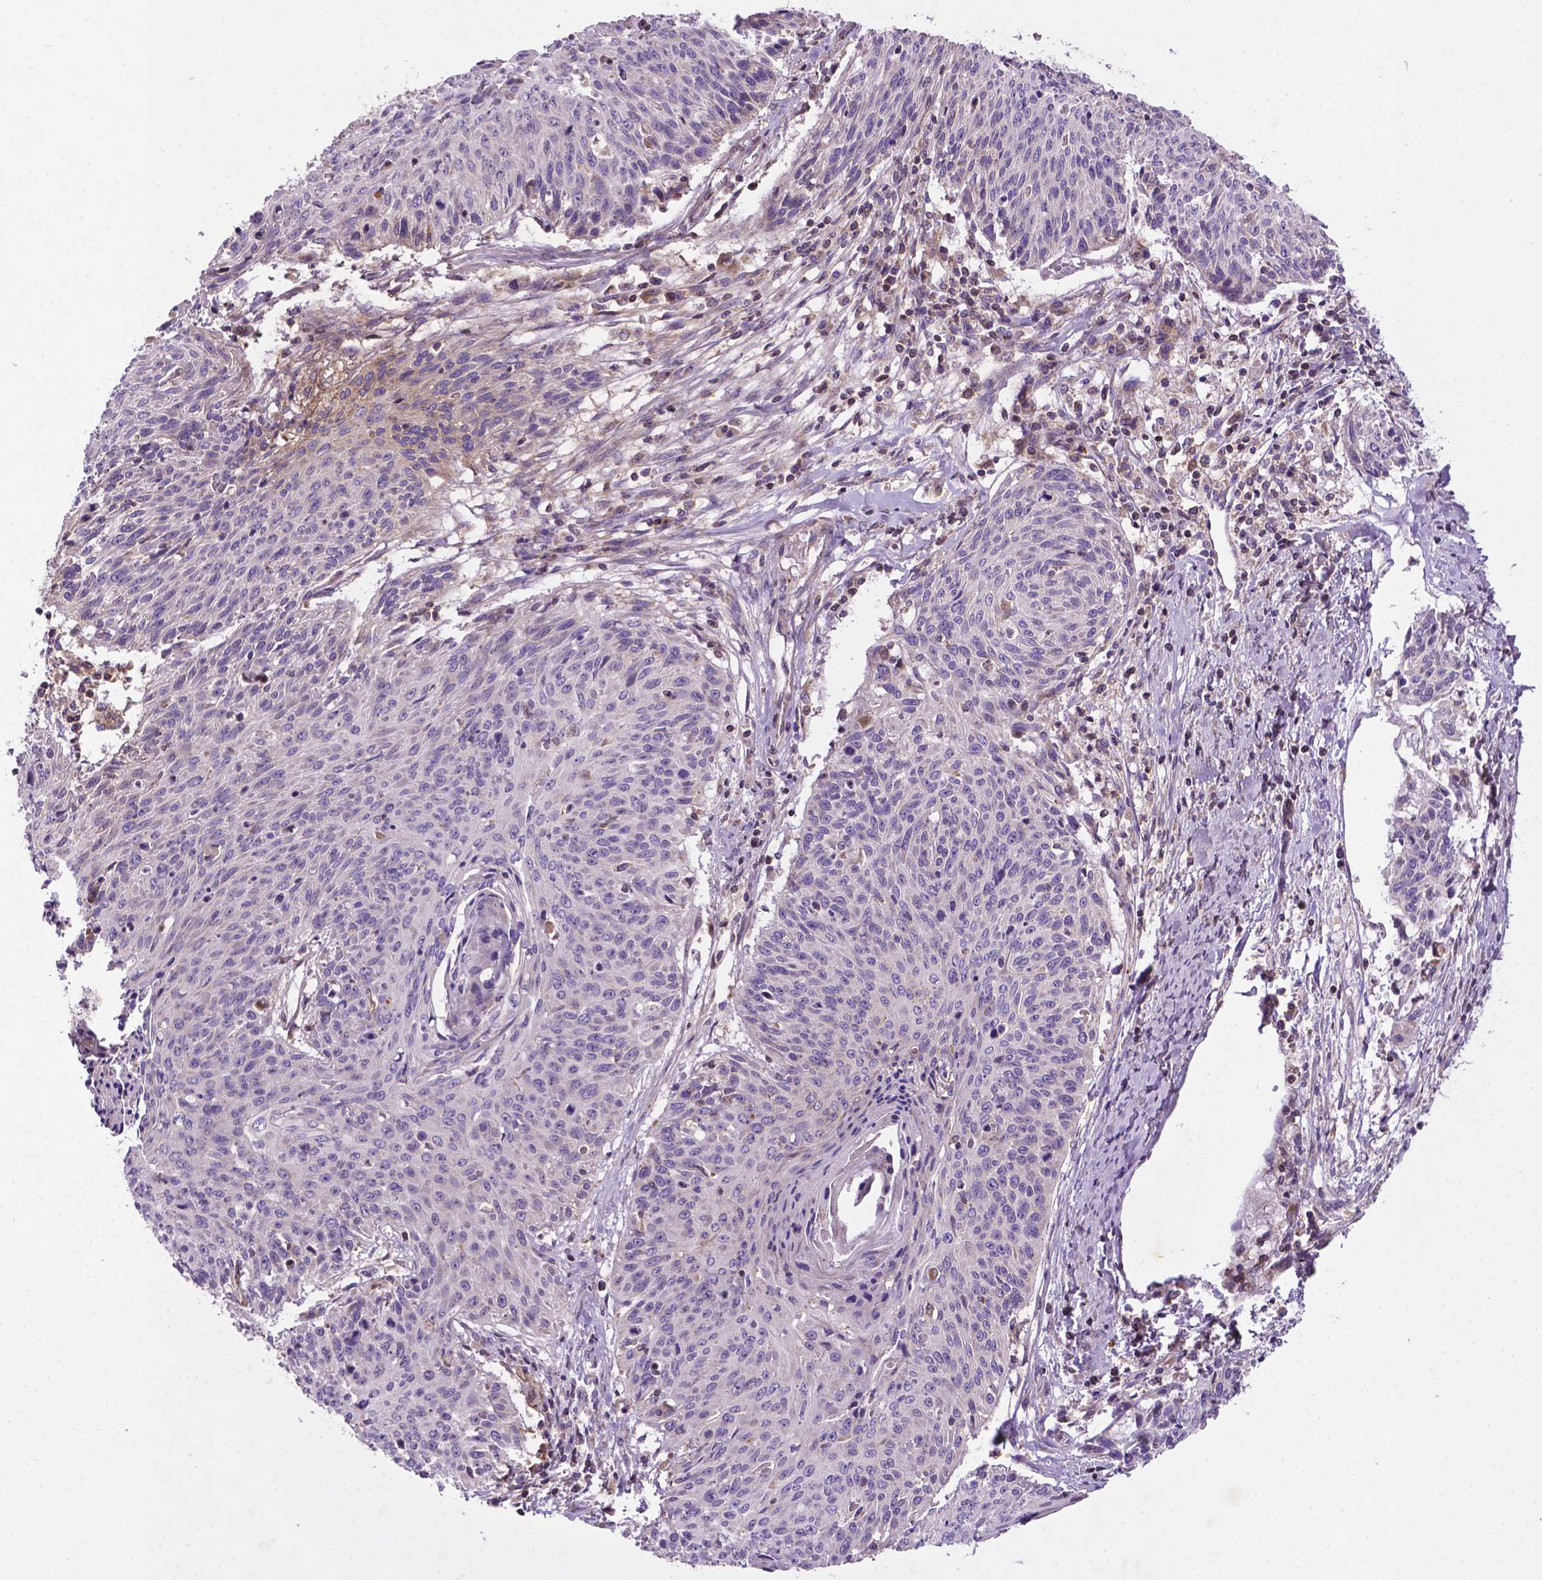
{"staining": {"intensity": "weak", "quantity": "<25%", "location": "cytoplasmic/membranous"}, "tissue": "cervical cancer", "cell_type": "Tumor cells", "image_type": "cancer", "snomed": [{"axis": "morphology", "description": "Squamous cell carcinoma, NOS"}, {"axis": "topography", "description": "Cervix"}], "caption": "DAB (3,3'-diaminobenzidine) immunohistochemical staining of cervical cancer (squamous cell carcinoma) shows no significant expression in tumor cells.", "gene": "SPNS2", "patient": {"sex": "female", "age": 45}}